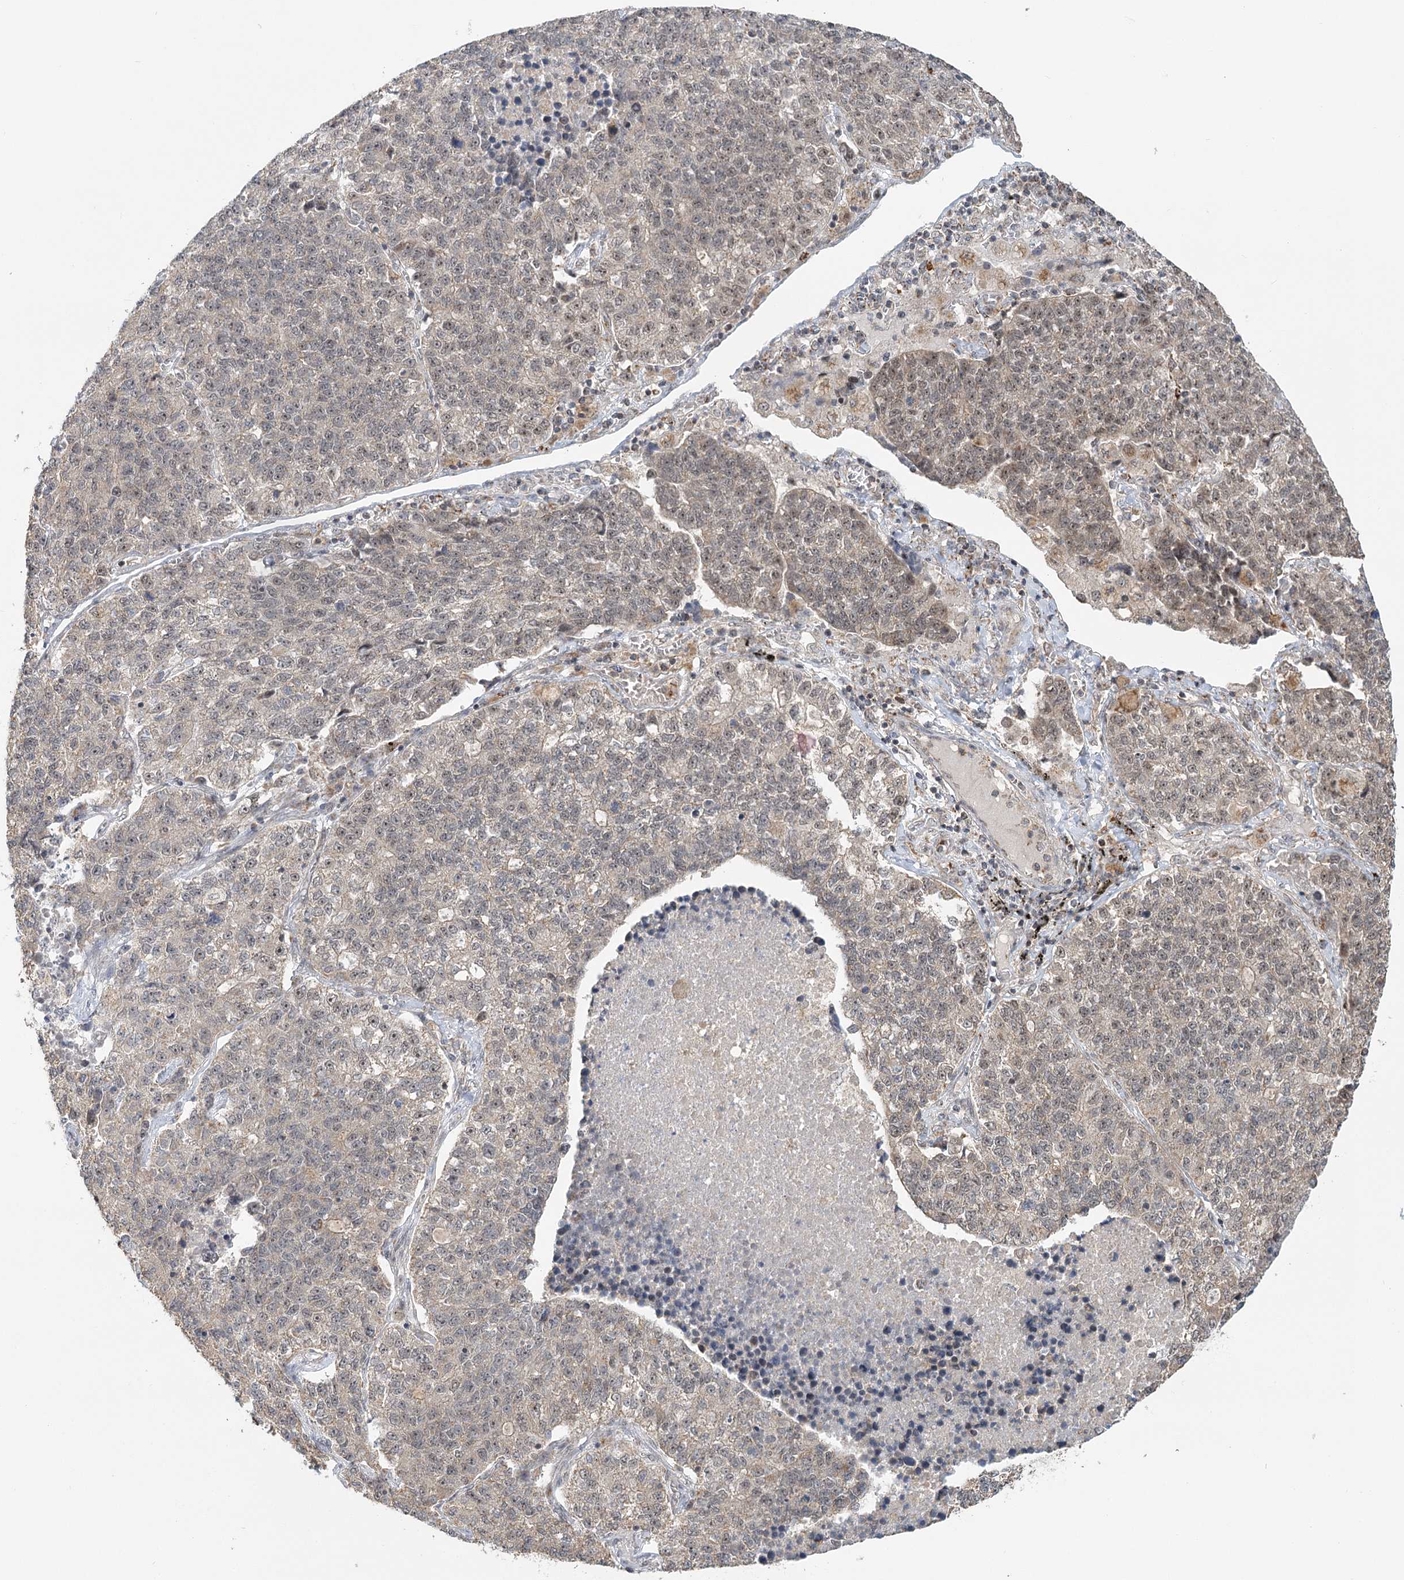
{"staining": {"intensity": "weak", "quantity": "<25%", "location": "nuclear"}, "tissue": "lung cancer", "cell_type": "Tumor cells", "image_type": "cancer", "snomed": [{"axis": "morphology", "description": "Adenocarcinoma, NOS"}, {"axis": "topography", "description": "Lung"}], "caption": "DAB (3,3'-diaminobenzidine) immunohistochemical staining of lung cancer (adenocarcinoma) reveals no significant expression in tumor cells.", "gene": "RTN4IP1", "patient": {"sex": "male", "age": 49}}